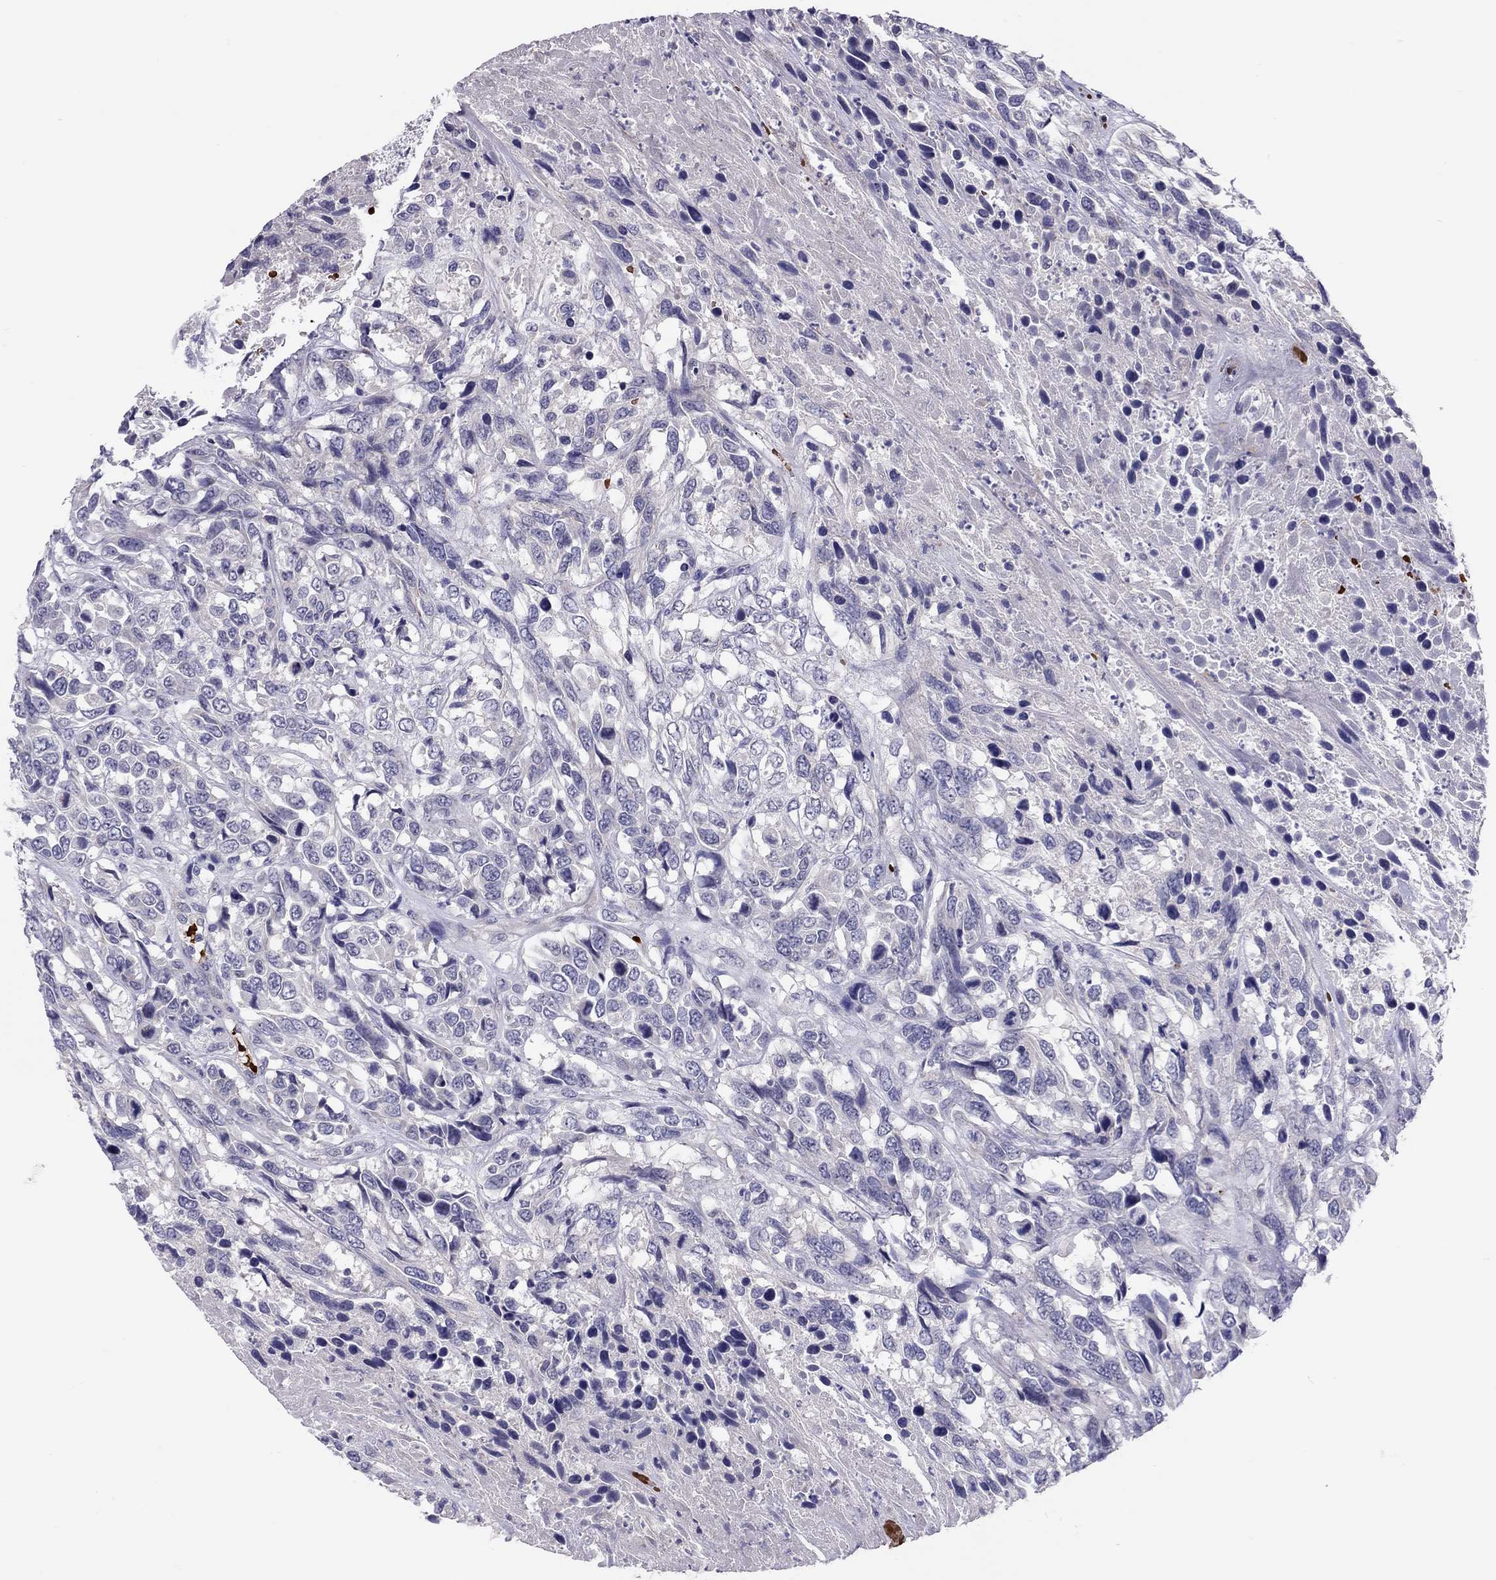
{"staining": {"intensity": "negative", "quantity": "none", "location": "none"}, "tissue": "urothelial cancer", "cell_type": "Tumor cells", "image_type": "cancer", "snomed": [{"axis": "morphology", "description": "Urothelial carcinoma, High grade"}, {"axis": "topography", "description": "Urinary bladder"}], "caption": "DAB immunohistochemical staining of human urothelial cancer exhibits no significant positivity in tumor cells. The staining was performed using DAB to visualize the protein expression in brown, while the nuclei were stained in blue with hematoxylin (Magnification: 20x).", "gene": "FRMD1", "patient": {"sex": "female", "age": 70}}